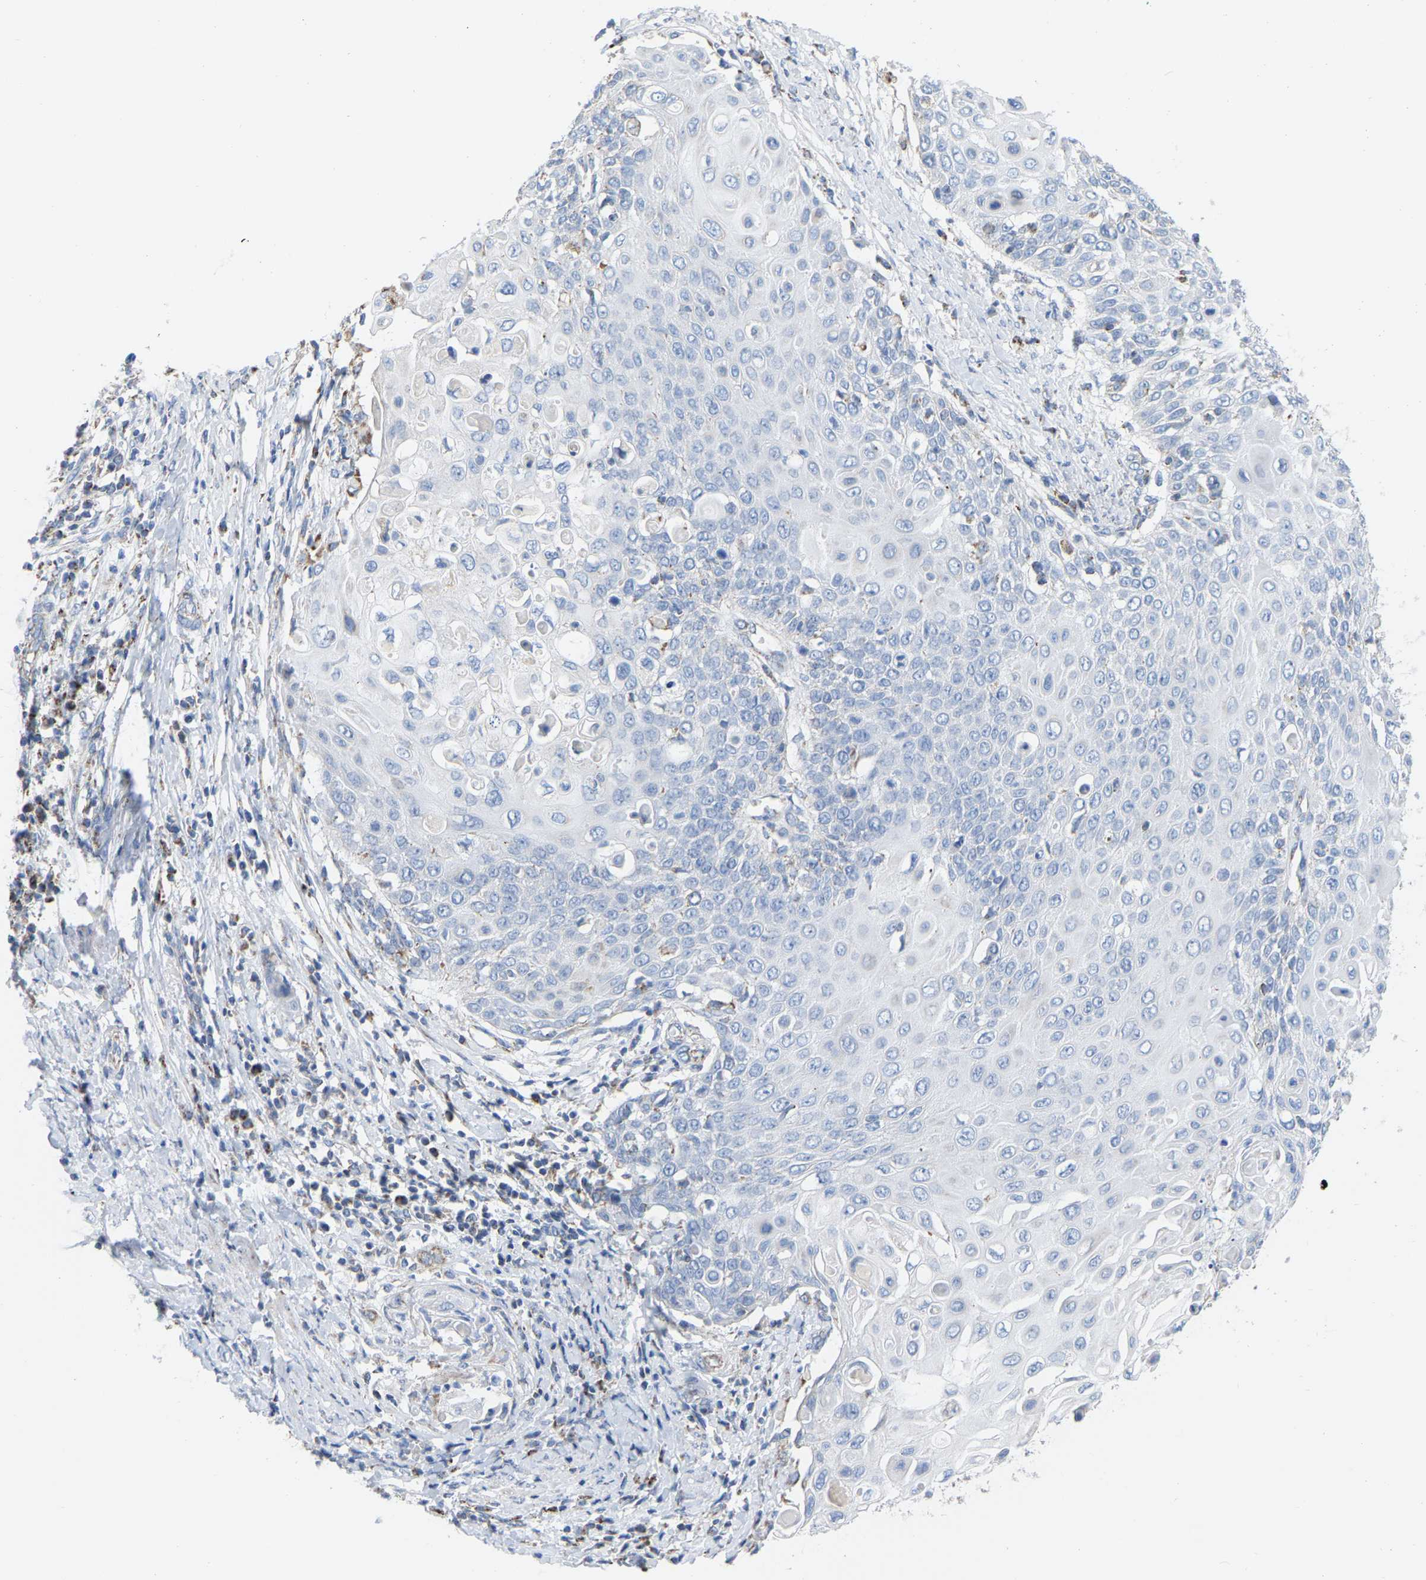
{"staining": {"intensity": "negative", "quantity": "none", "location": "none"}, "tissue": "cervical cancer", "cell_type": "Tumor cells", "image_type": "cancer", "snomed": [{"axis": "morphology", "description": "Squamous cell carcinoma, NOS"}, {"axis": "topography", "description": "Cervix"}], "caption": "Histopathology image shows no protein staining in tumor cells of cervical cancer (squamous cell carcinoma) tissue.", "gene": "CBLB", "patient": {"sex": "female", "age": 39}}